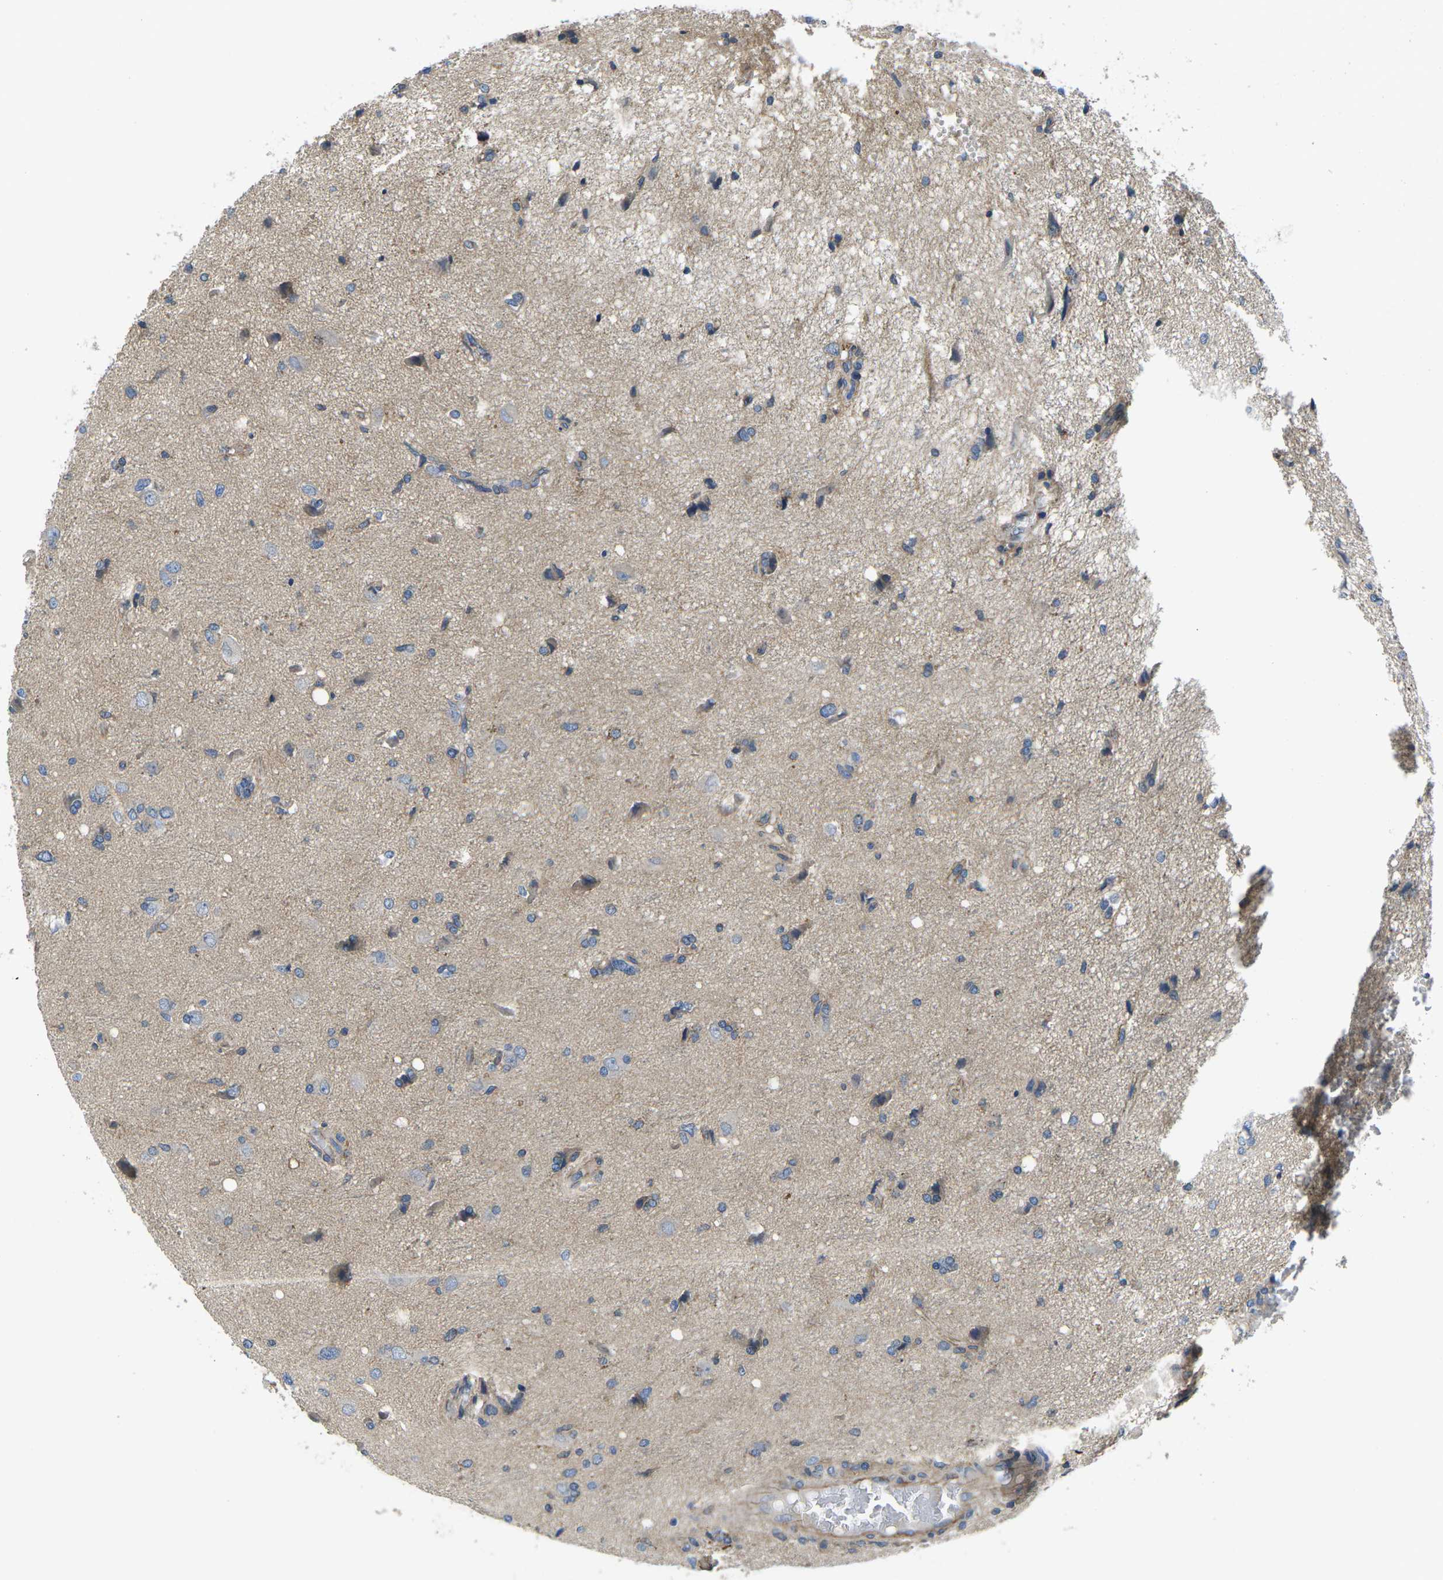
{"staining": {"intensity": "moderate", "quantity": "25%-75%", "location": "cytoplasmic/membranous"}, "tissue": "glioma", "cell_type": "Tumor cells", "image_type": "cancer", "snomed": [{"axis": "morphology", "description": "Glioma, malignant, High grade"}, {"axis": "topography", "description": "Brain"}], "caption": "Immunohistochemistry (IHC) micrograph of human glioma stained for a protein (brown), which demonstrates medium levels of moderate cytoplasmic/membranous positivity in approximately 25%-75% of tumor cells.", "gene": "CTNND1", "patient": {"sex": "female", "age": 59}}